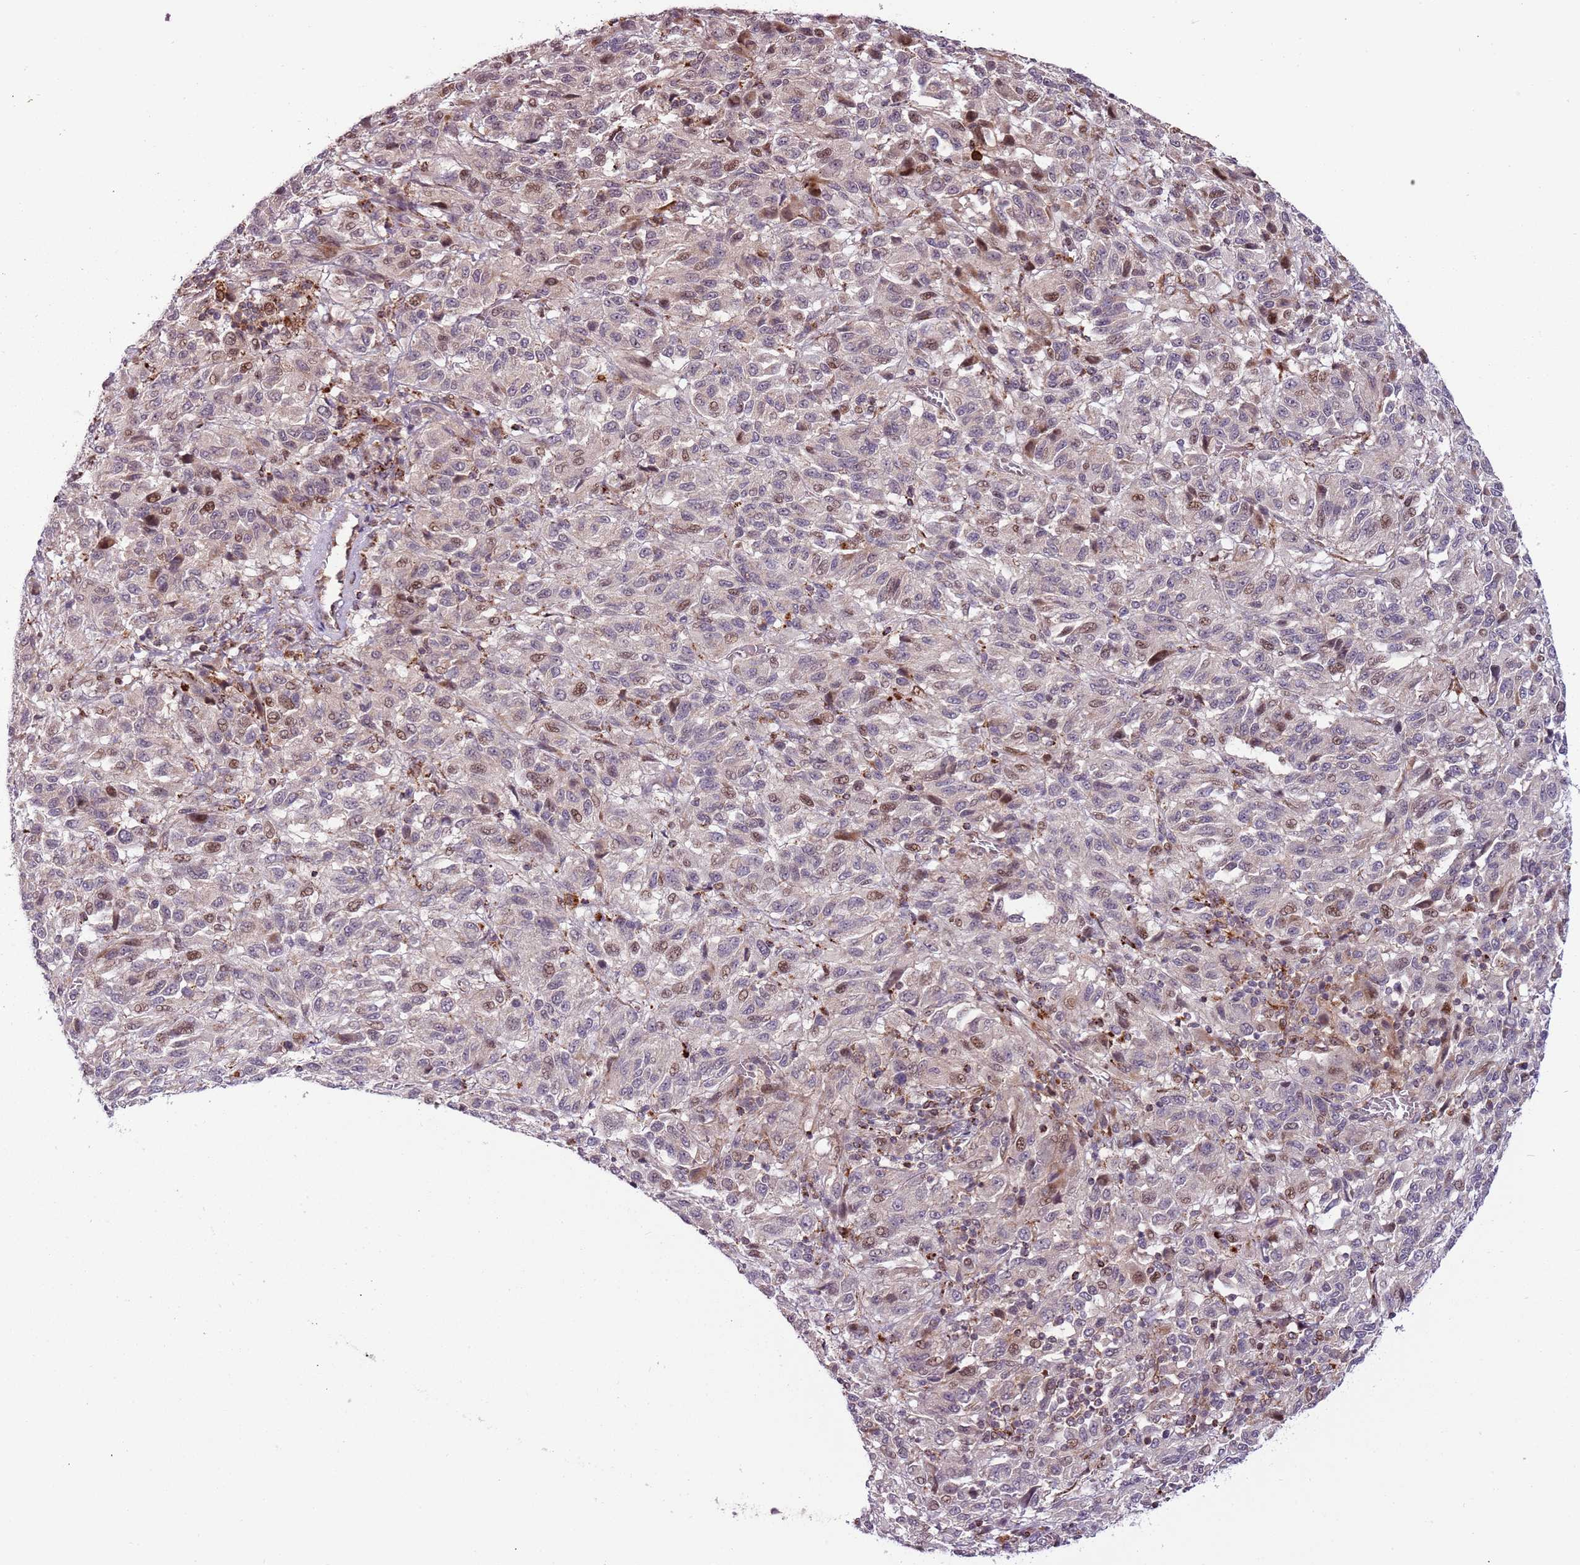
{"staining": {"intensity": "moderate", "quantity": "<25%", "location": "nuclear"}, "tissue": "melanoma", "cell_type": "Tumor cells", "image_type": "cancer", "snomed": [{"axis": "morphology", "description": "Malignant melanoma, Metastatic site"}, {"axis": "topography", "description": "Lung"}], "caption": "Protein expression analysis of melanoma exhibits moderate nuclear positivity in about <25% of tumor cells.", "gene": "ULK3", "patient": {"sex": "male", "age": 64}}